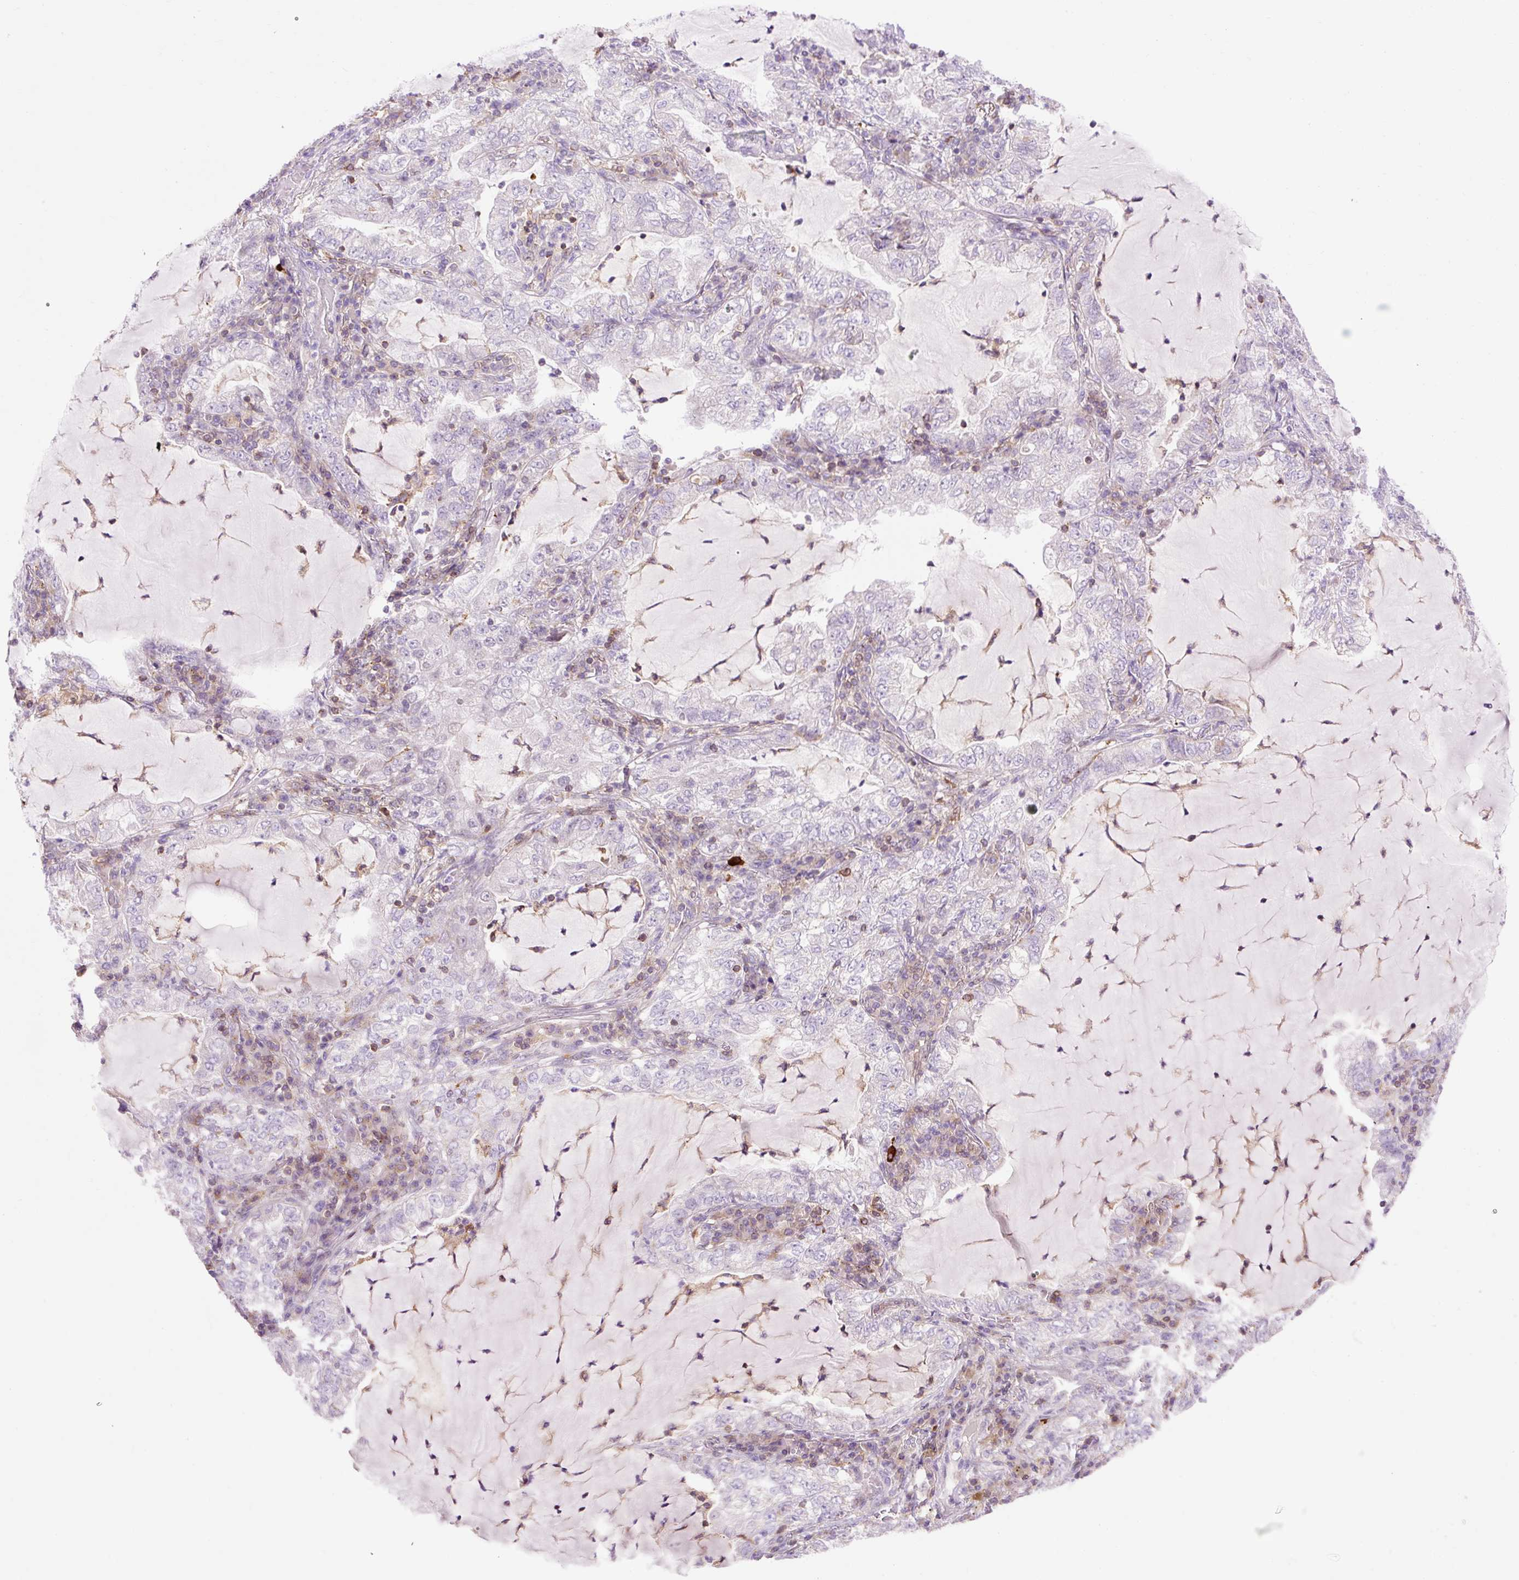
{"staining": {"intensity": "negative", "quantity": "none", "location": "none"}, "tissue": "lung cancer", "cell_type": "Tumor cells", "image_type": "cancer", "snomed": [{"axis": "morphology", "description": "Adenocarcinoma, NOS"}, {"axis": "topography", "description": "Lung"}], "caption": "This micrograph is of lung cancer (adenocarcinoma) stained with immunohistochemistry (IHC) to label a protein in brown with the nuclei are counter-stained blue. There is no expression in tumor cells.", "gene": "CD83", "patient": {"sex": "female", "age": 73}}